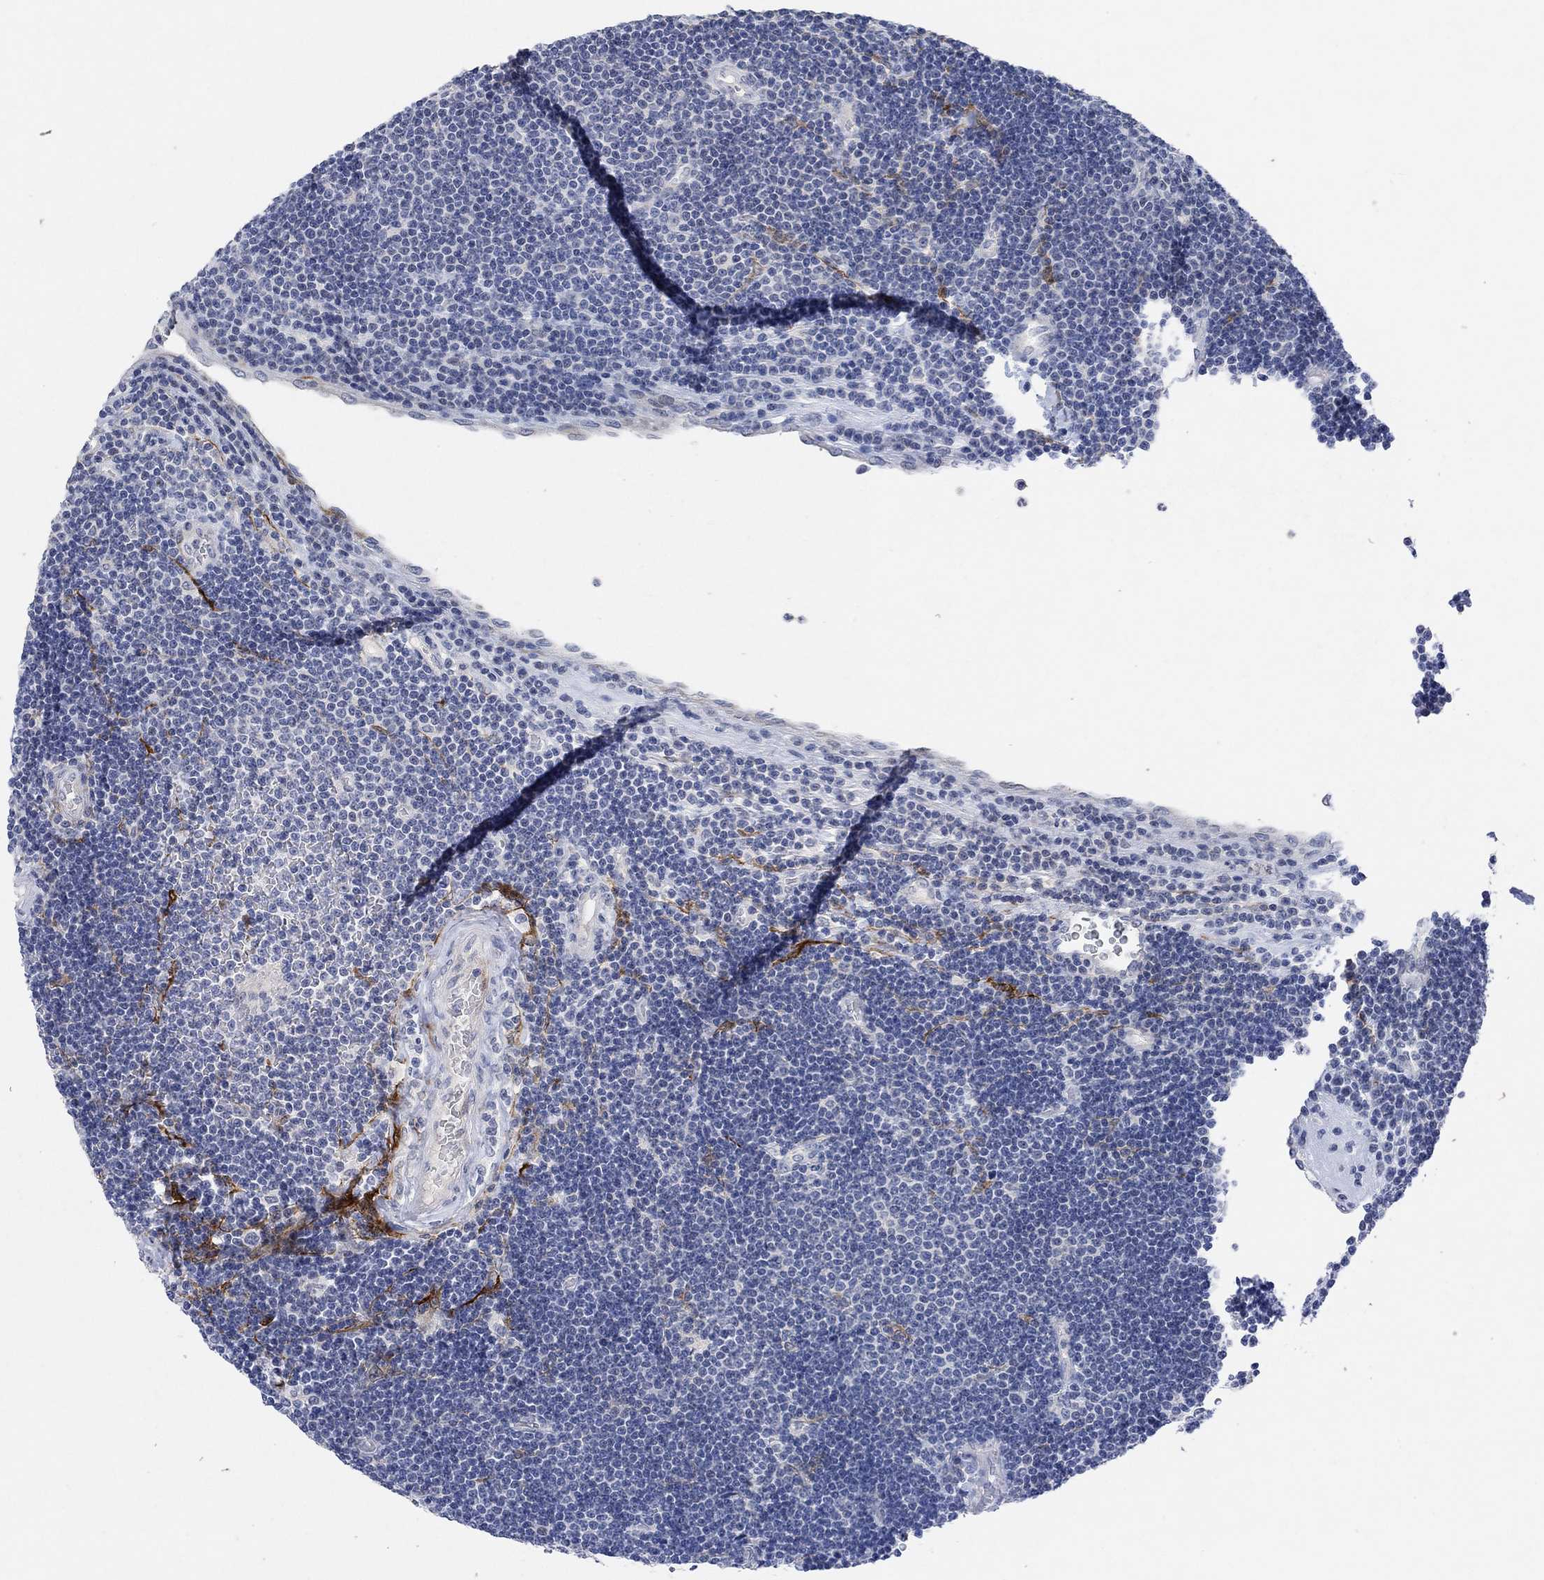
{"staining": {"intensity": "negative", "quantity": "none", "location": "none"}, "tissue": "lymphoma", "cell_type": "Tumor cells", "image_type": "cancer", "snomed": [{"axis": "morphology", "description": "Malignant lymphoma, non-Hodgkin's type, Low grade"}, {"axis": "topography", "description": "Brain"}], "caption": "The immunohistochemistry image has no significant staining in tumor cells of lymphoma tissue.", "gene": "VAT1L", "patient": {"sex": "female", "age": 66}}